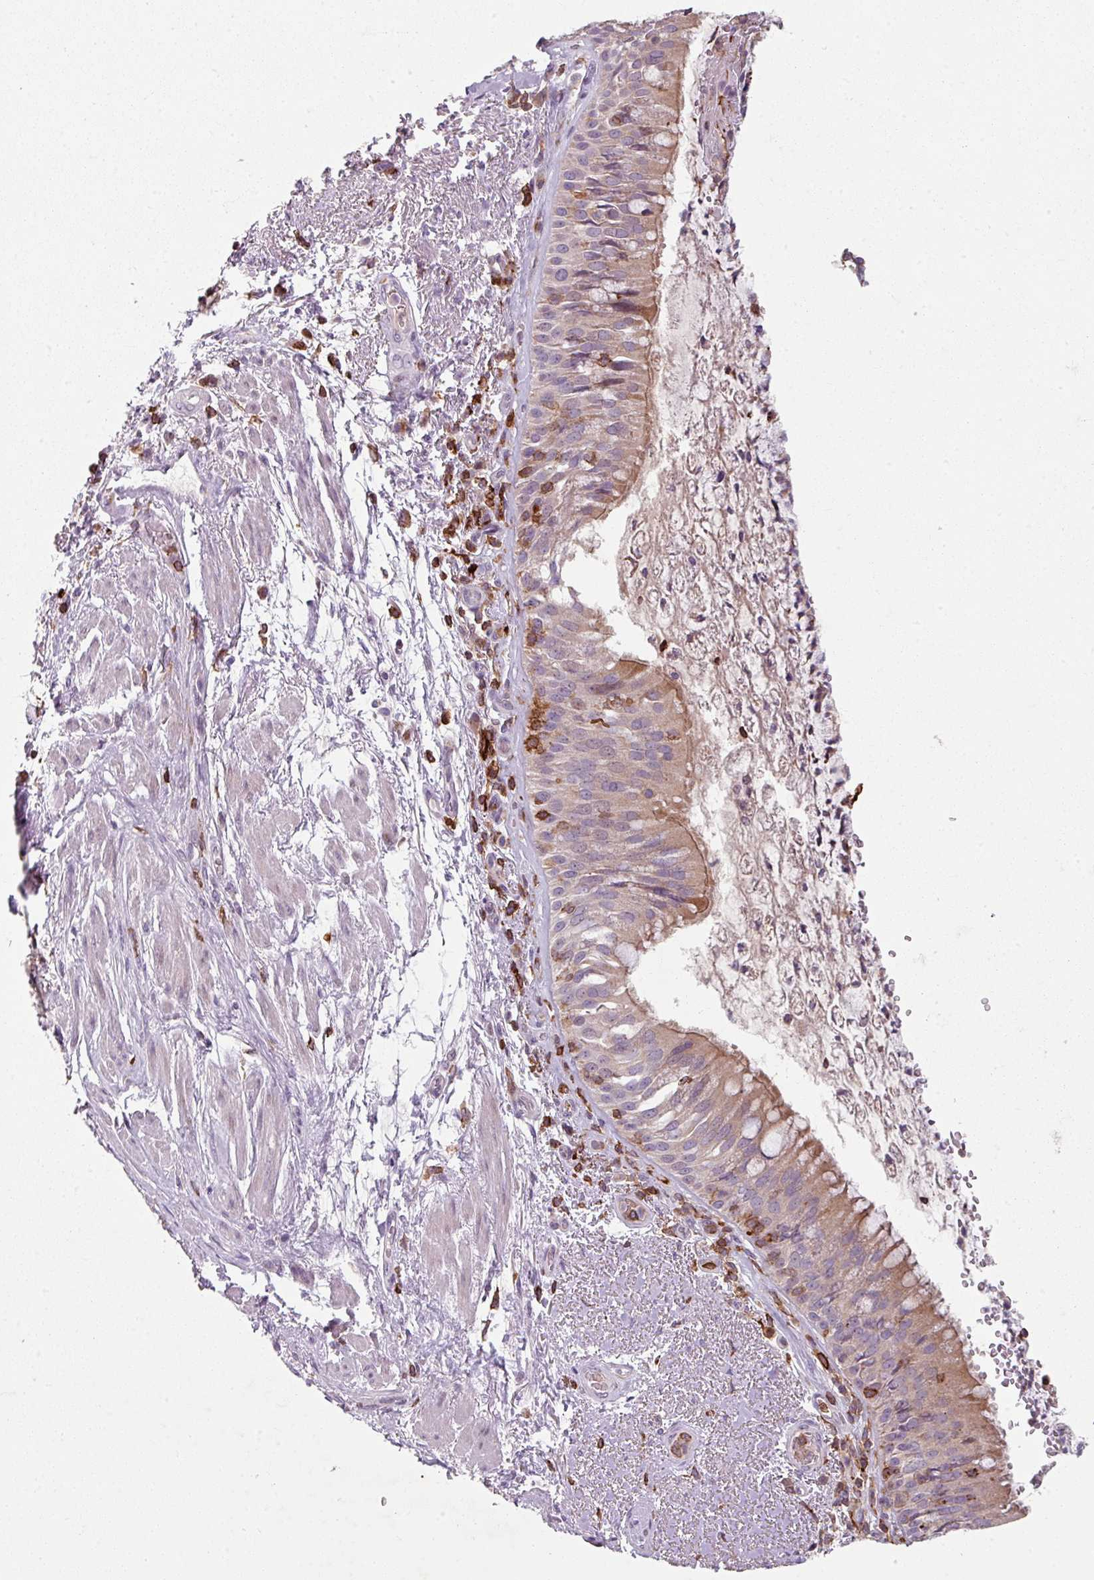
{"staining": {"intensity": "moderate", "quantity": "25%-75%", "location": "cytoplasmic/membranous"}, "tissue": "bronchus", "cell_type": "Respiratory epithelial cells", "image_type": "normal", "snomed": [{"axis": "morphology", "description": "Normal tissue, NOS"}, {"axis": "topography", "description": "Cartilage tissue"}, {"axis": "topography", "description": "Bronchus"}], "caption": "This micrograph reveals immunohistochemistry (IHC) staining of normal human bronchus, with medium moderate cytoplasmic/membranous expression in approximately 25%-75% of respiratory epithelial cells.", "gene": "NEDD9", "patient": {"sex": "male", "age": 63}}